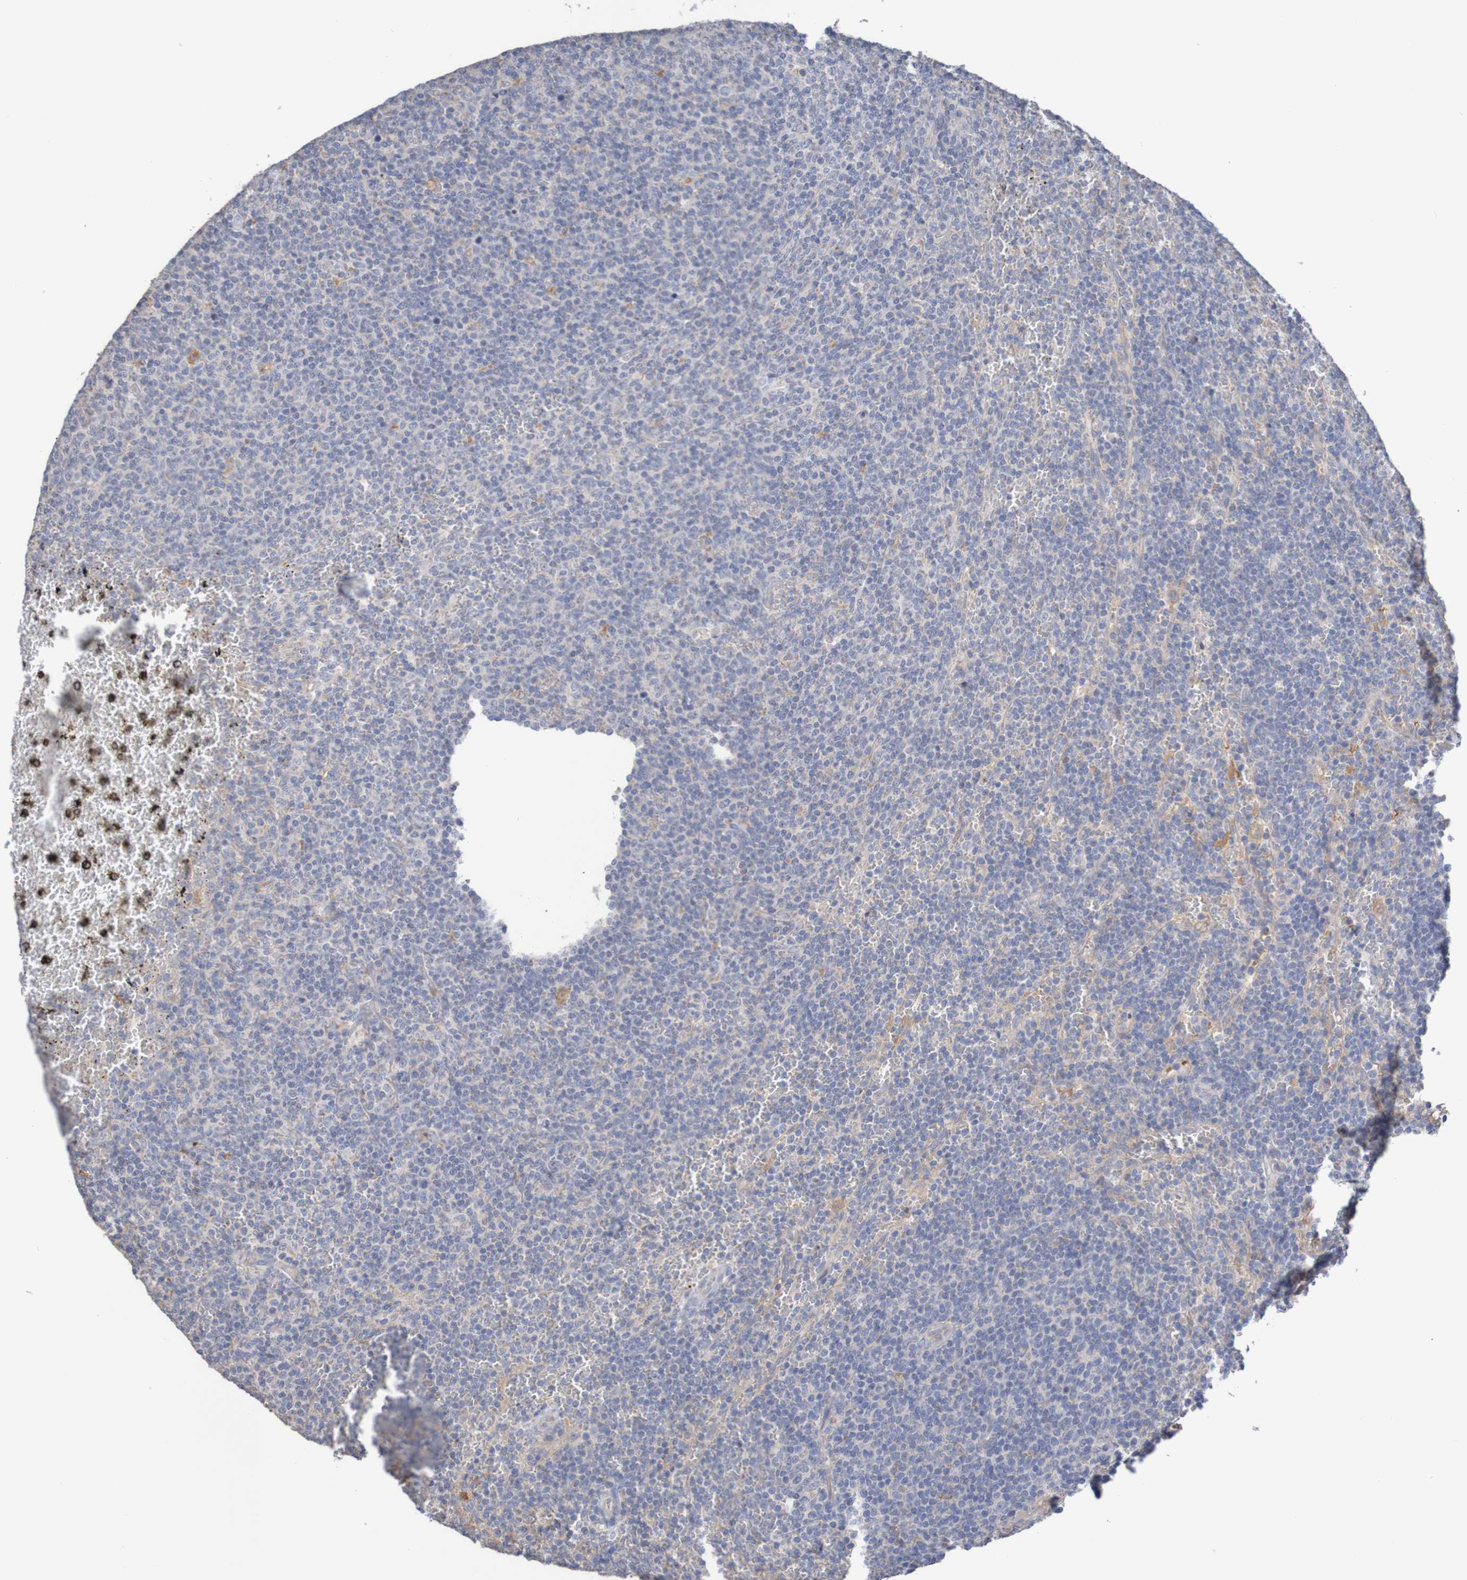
{"staining": {"intensity": "negative", "quantity": "none", "location": "none"}, "tissue": "lymphoma", "cell_type": "Tumor cells", "image_type": "cancer", "snomed": [{"axis": "morphology", "description": "Malignant lymphoma, non-Hodgkin's type, Low grade"}, {"axis": "topography", "description": "Spleen"}], "caption": "This is an IHC image of low-grade malignant lymphoma, non-Hodgkin's type. There is no expression in tumor cells.", "gene": "PHYH", "patient": {"sex": "female", "age": 50}}